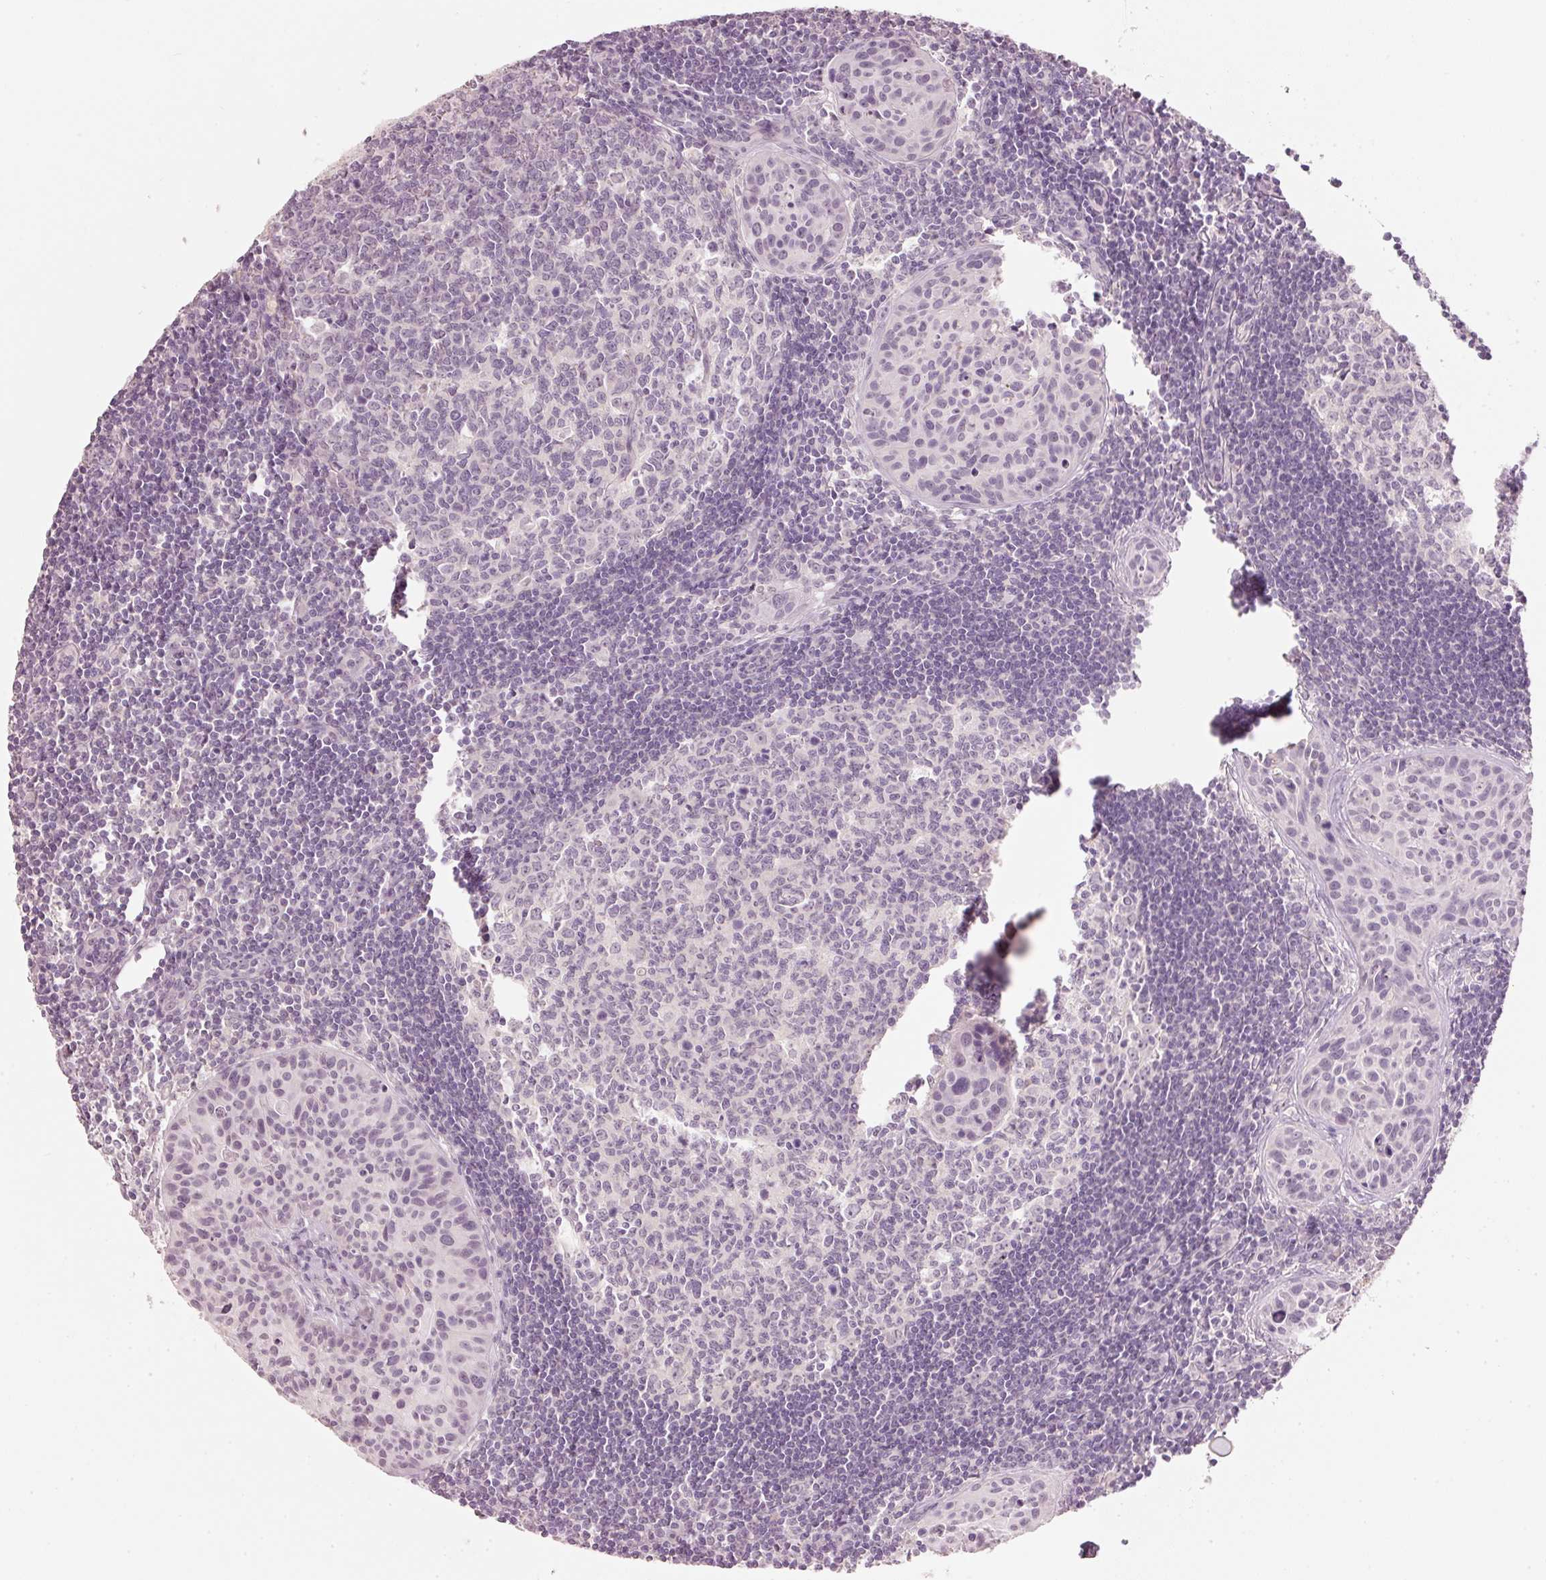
{"staining": {"intensity": "negative", "quantity": "none", "location": "none"}, "tissue": "lymph node", "cell_type": "Germinal center cells", "image_type": "normal", "snomed": [{"axis": "morphology", "description": "Normal tissue, NOS"}, {"axis": "topography", "description": "Lymph node"}], "caption": "High power microscopy micrograph of an IHC histopathology image of benign lymph node, revealing no significant staining in germinal center cells.", "gene": "STEAP1", "patient": {"sex": "female", "age": 29}}